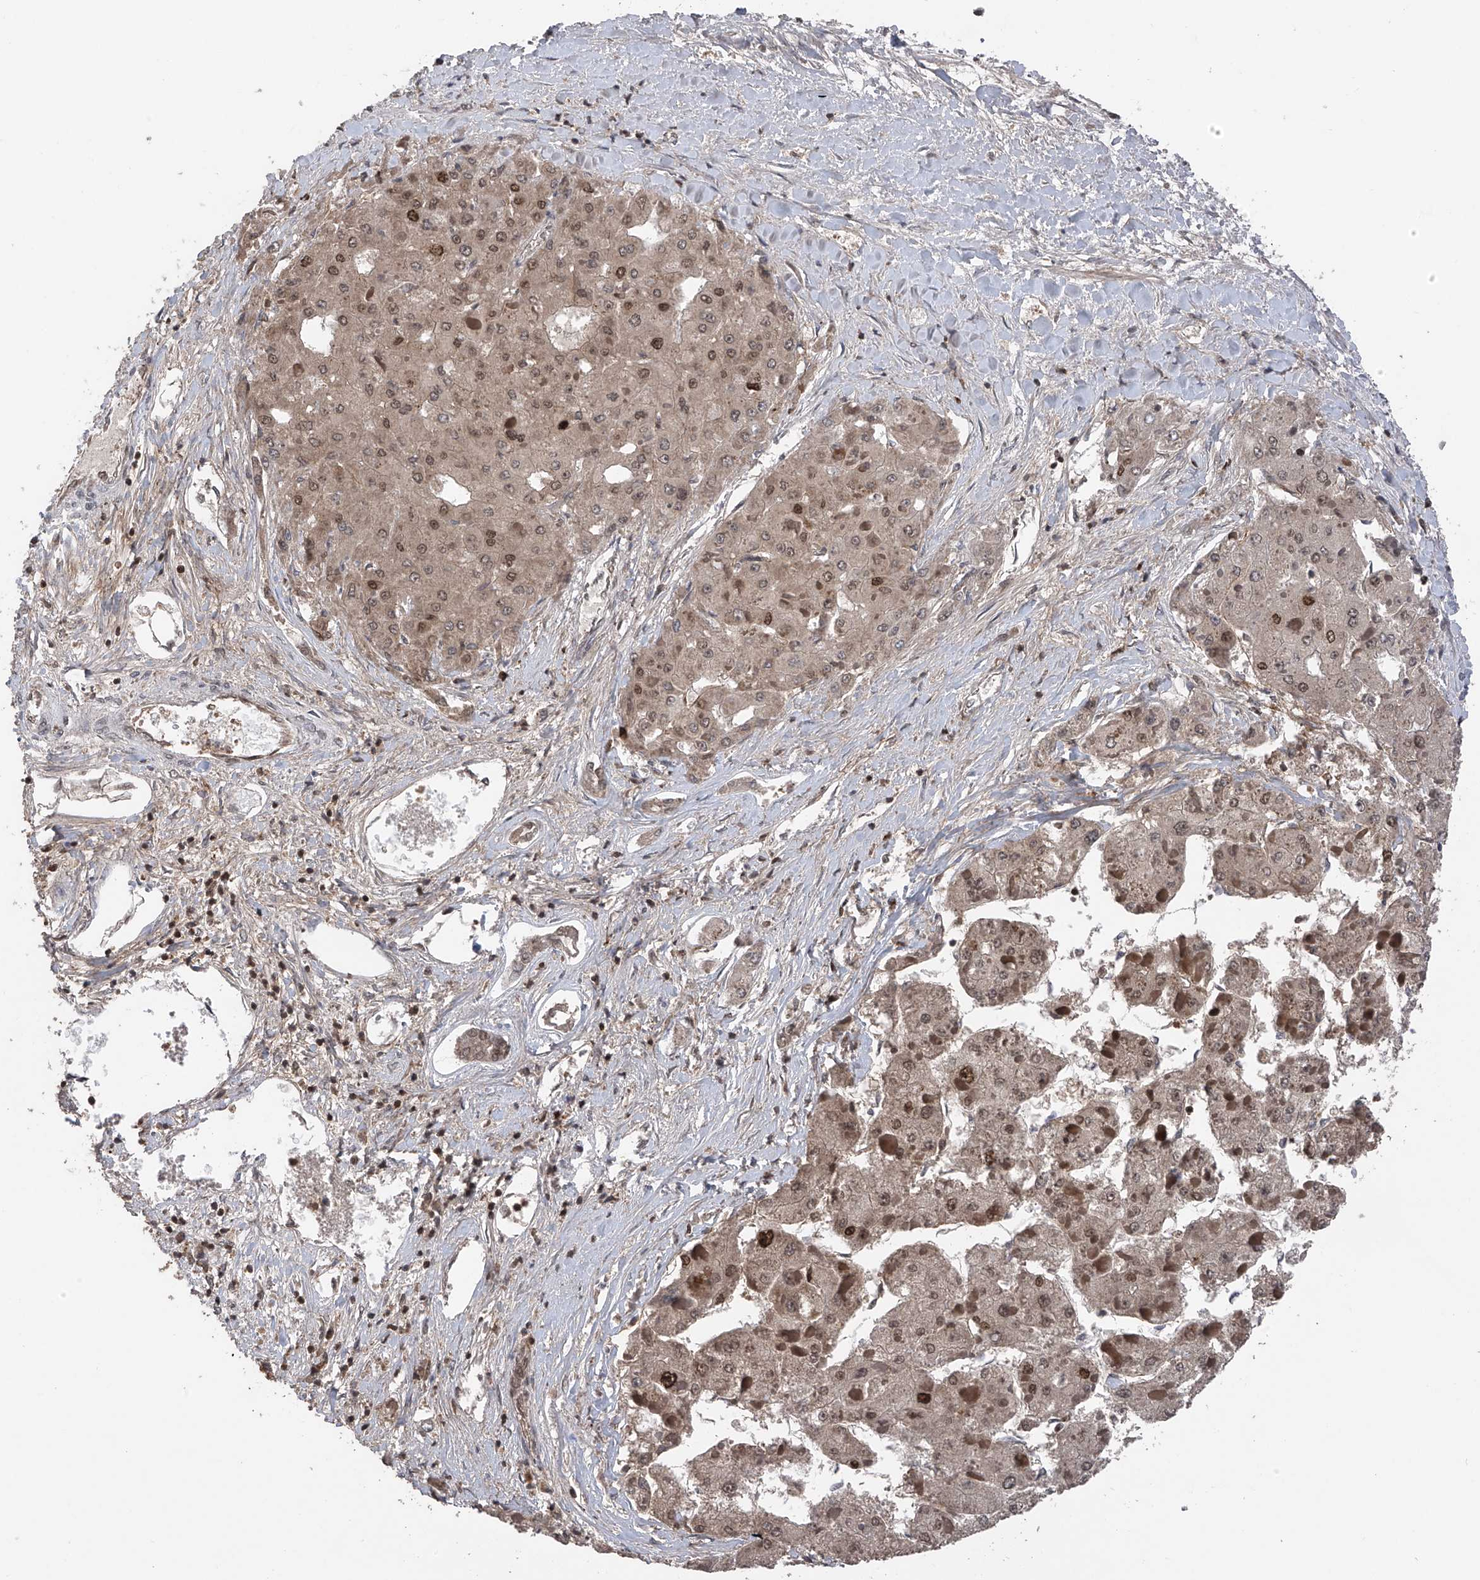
{"staining": {"intensity": "moderate", "quantity": "25%-75%", "location": "cytoplasmic/membranous,nuclear"}, "tissue": "liver cancer", "cell_type": "Tumor cells", "image_type": "cancer", "snomed": [{"axis": "morphology", "description": "Carcinoma, Hepatocellular, NOS"}, {"axis": "topography", "description": "Liver"}], "caption": "There is medium levels of moderate cytoplasmic/membranous and nuclear positivity in tumor cells of liver cancer, as demonstrated by immunohistochemical staining (brown color).", "gene": "DNAJC9", "patient": {"sex": "female", "age": 73}}